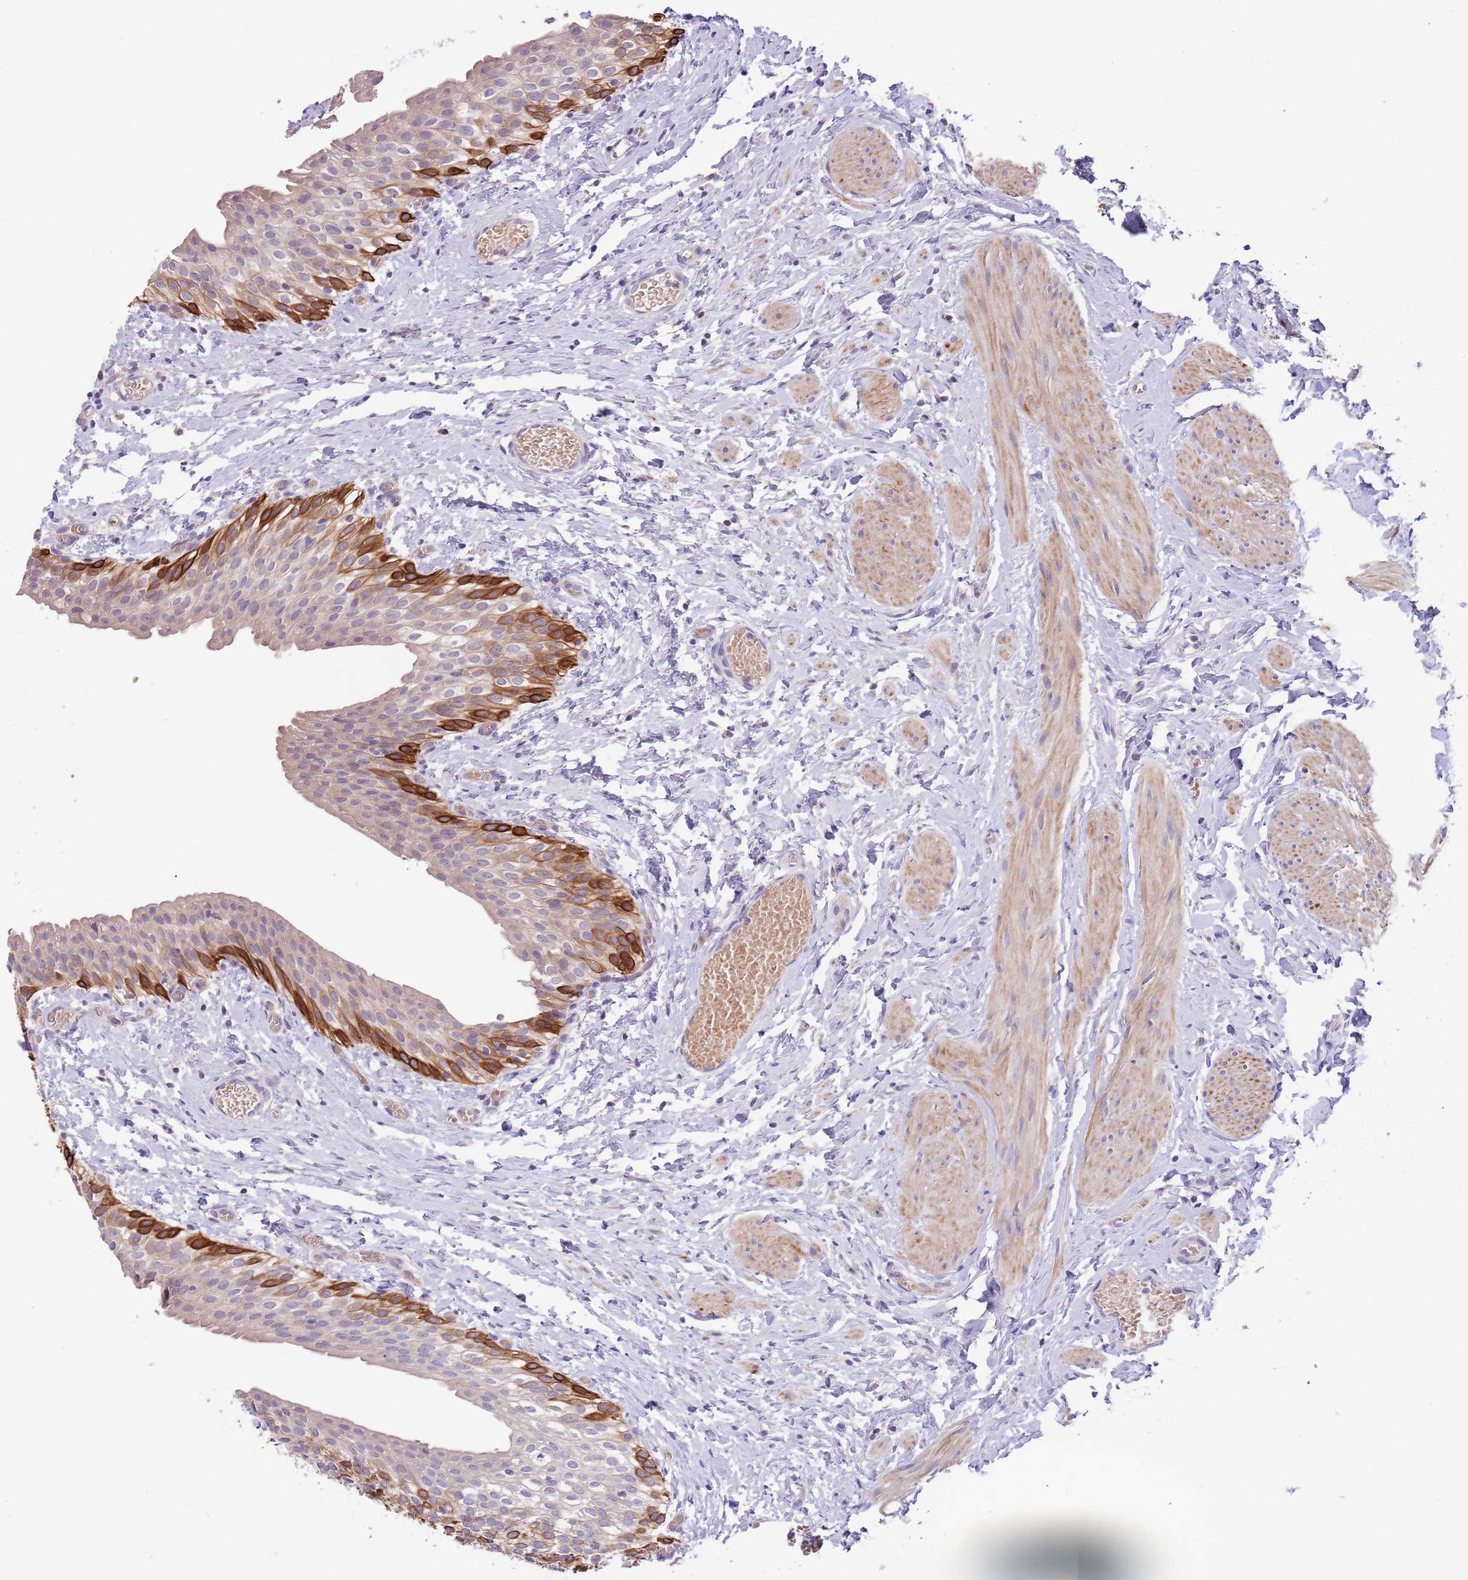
{"staining": {"intensity": "strong", "quantity": "<25%", "location": "cytoplasmic/membranous"}, "tissue": "urinary bladder", "cell_type": "Urothelial cells", "image_type": "normal", "snomed": [{"axis": "morphology", "description": "Normal tissue, NOS"}, {"axis": "topography", "description": "Urinary bladder"}], "caption": "Immunohistochemical staining of normal urinary bladder shows medium levels of strong cytoplasmic/membranous expression in about <25% of urothelial cells.", "gene": "ZNF658", "patient": {"sex": "male", "age": 1}}